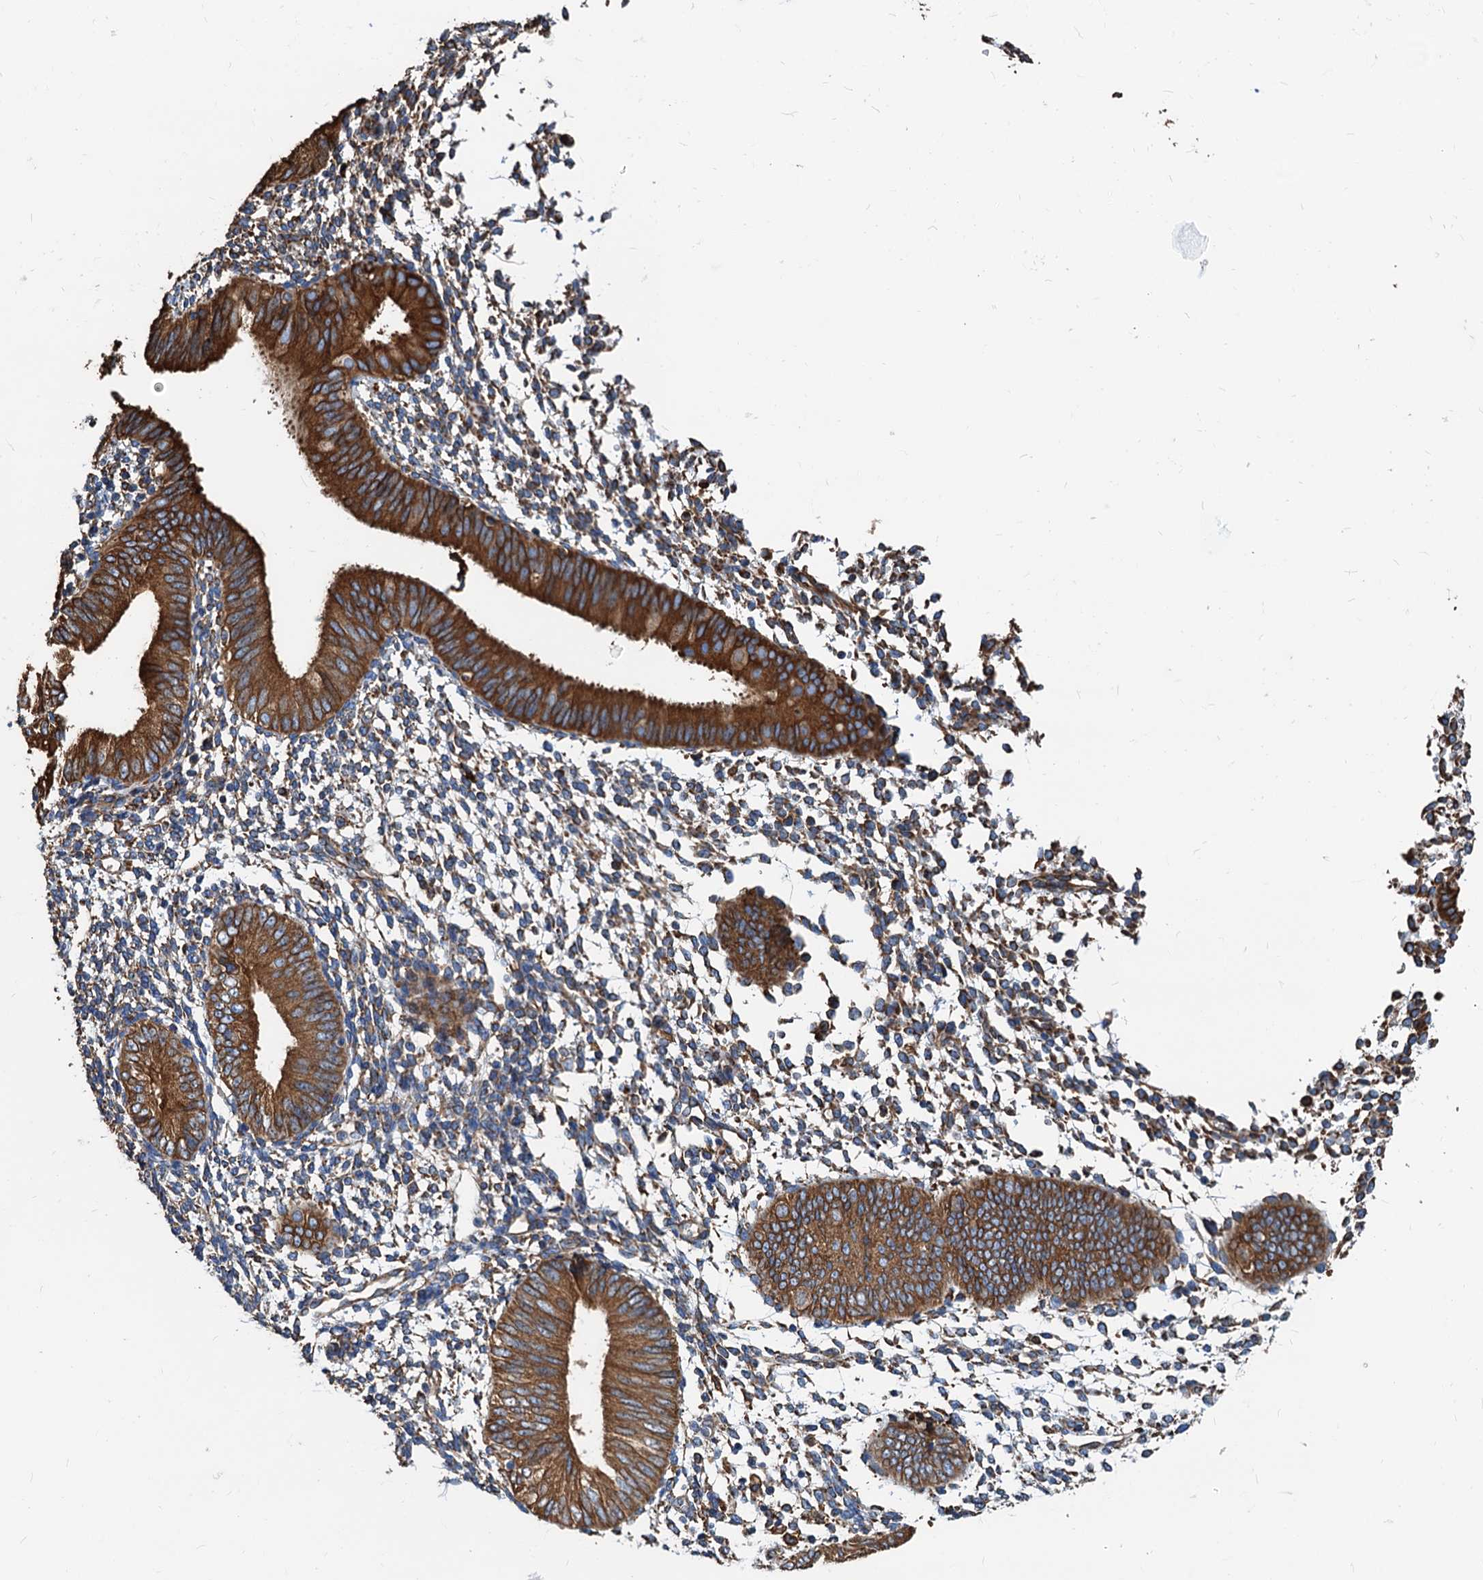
{"staining": {"intensity": "weak", "quantity": ">75%", "location": "cytoplasmic/membranous"}, "tissue": "endometrium", "cell_type": "Cells in endometrial stroma", "image_type": "normal", "snomed": [{"axis": "morphology", "description": "Normal tissue, NOS"}, {"axis": "topography", "description": "Uterus"}, {"axis": "topography", "description": "Endometrium"}], "caption": "This image displays unremarkable endometrium stained with immunohistochemistry to label a protein in brown. The cytoplasmic/membranous of cells in endometrial stroma show weak positivity for the protein. Nuclei are counter-stained blue.", "gene": "HSPA5", "patient": {"sex": "female", "age": 48}}